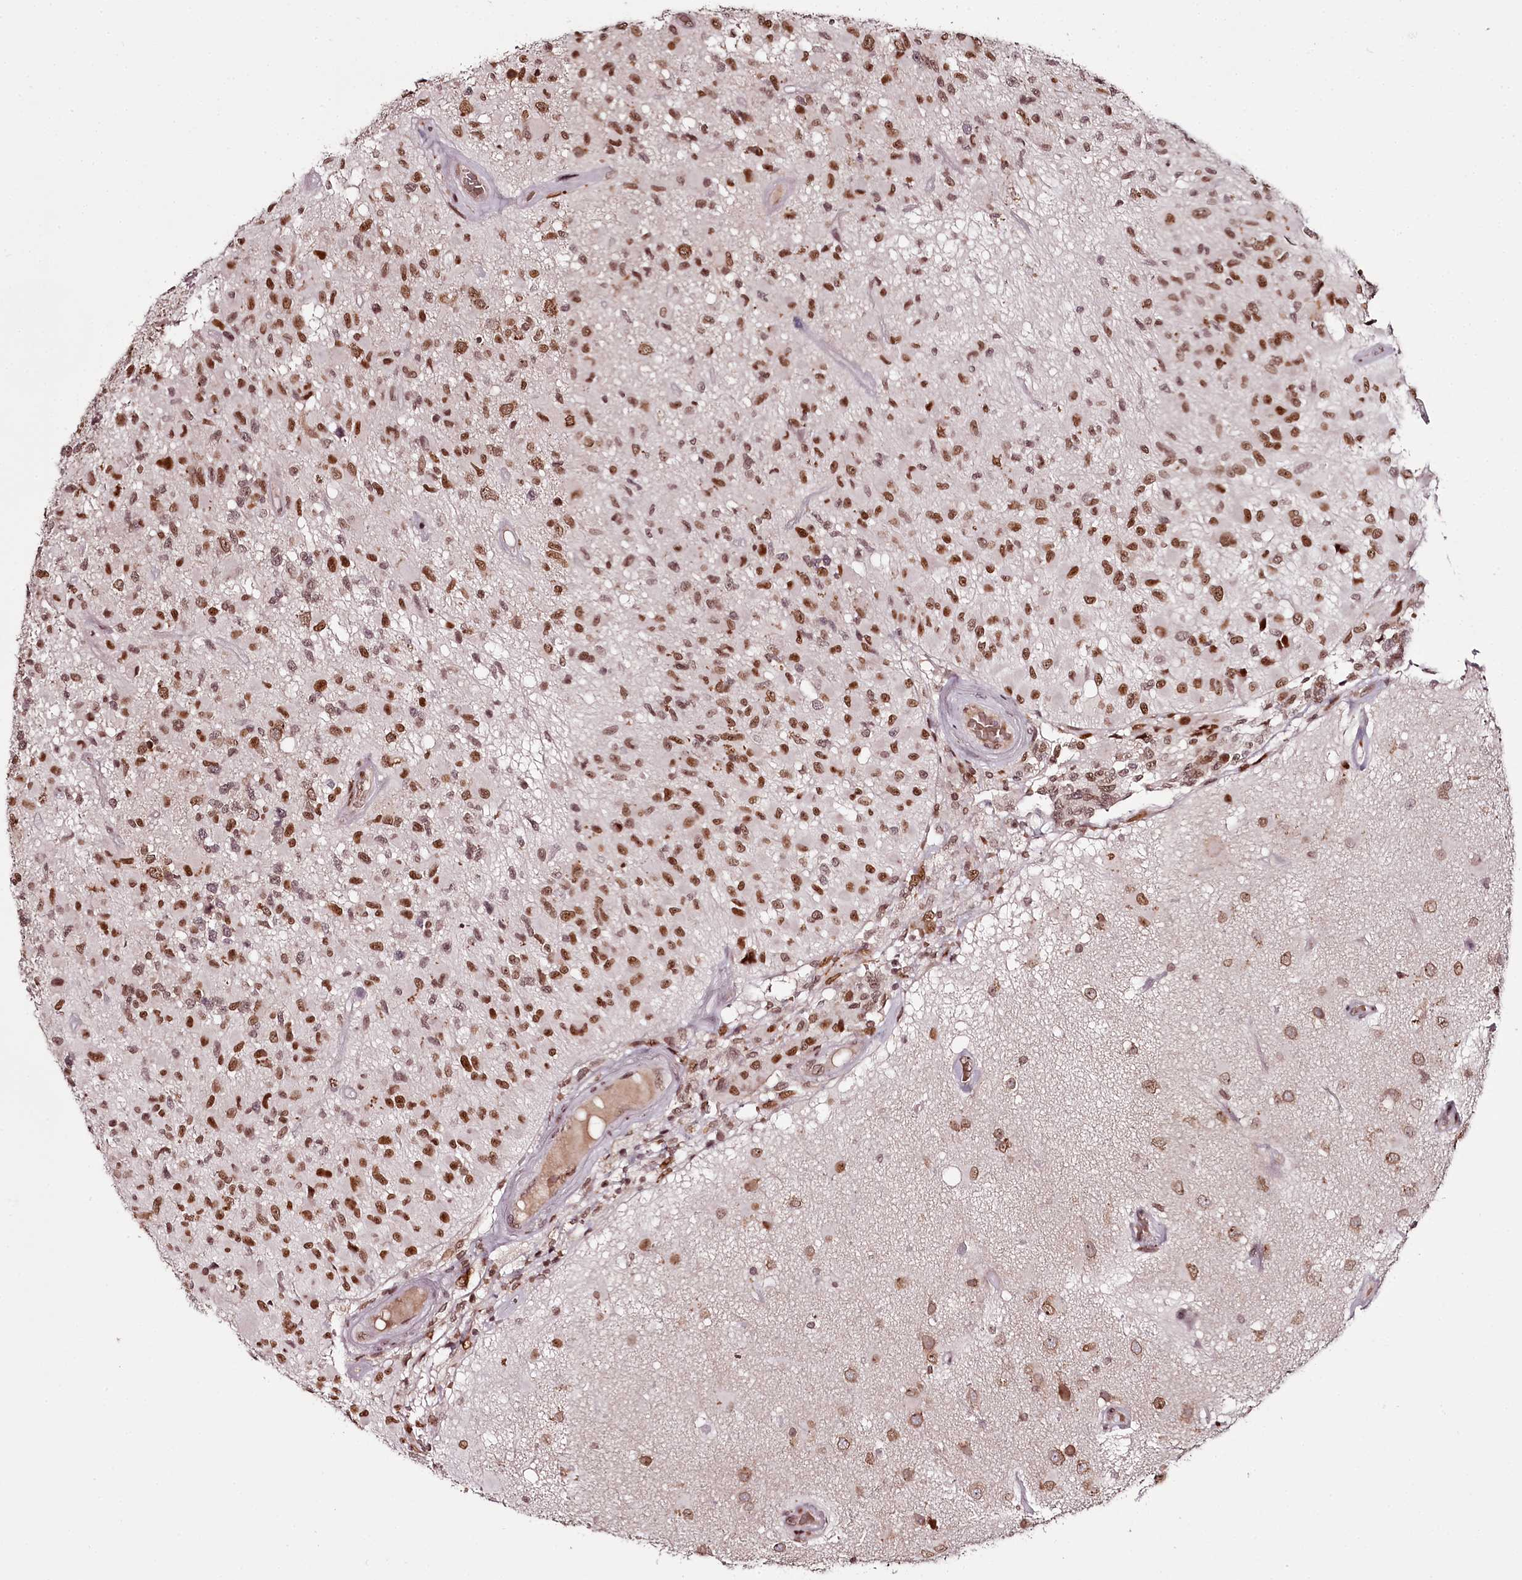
{"staining": {"intensity": "moderate", "quantity": ">75%", "location": "nuclear"}, "tissue": "glioma", "cell_type": "Tumor cells", "image_type": "cancer", "snomed": [{"axis": "morphology", "description": "Glioma, malignant, High grade"}, {"axis": "morphology", "description": "Glioblastoma, NOS"}, {"axis": "topography", "description": "Brain"}], "caption": "IHC of glioma shows medium levels of moderate nuclear positivity in approximately >75% of tumor cells.", "gene": "THYN1", "patient": {"sex": "male", "age": 60}}